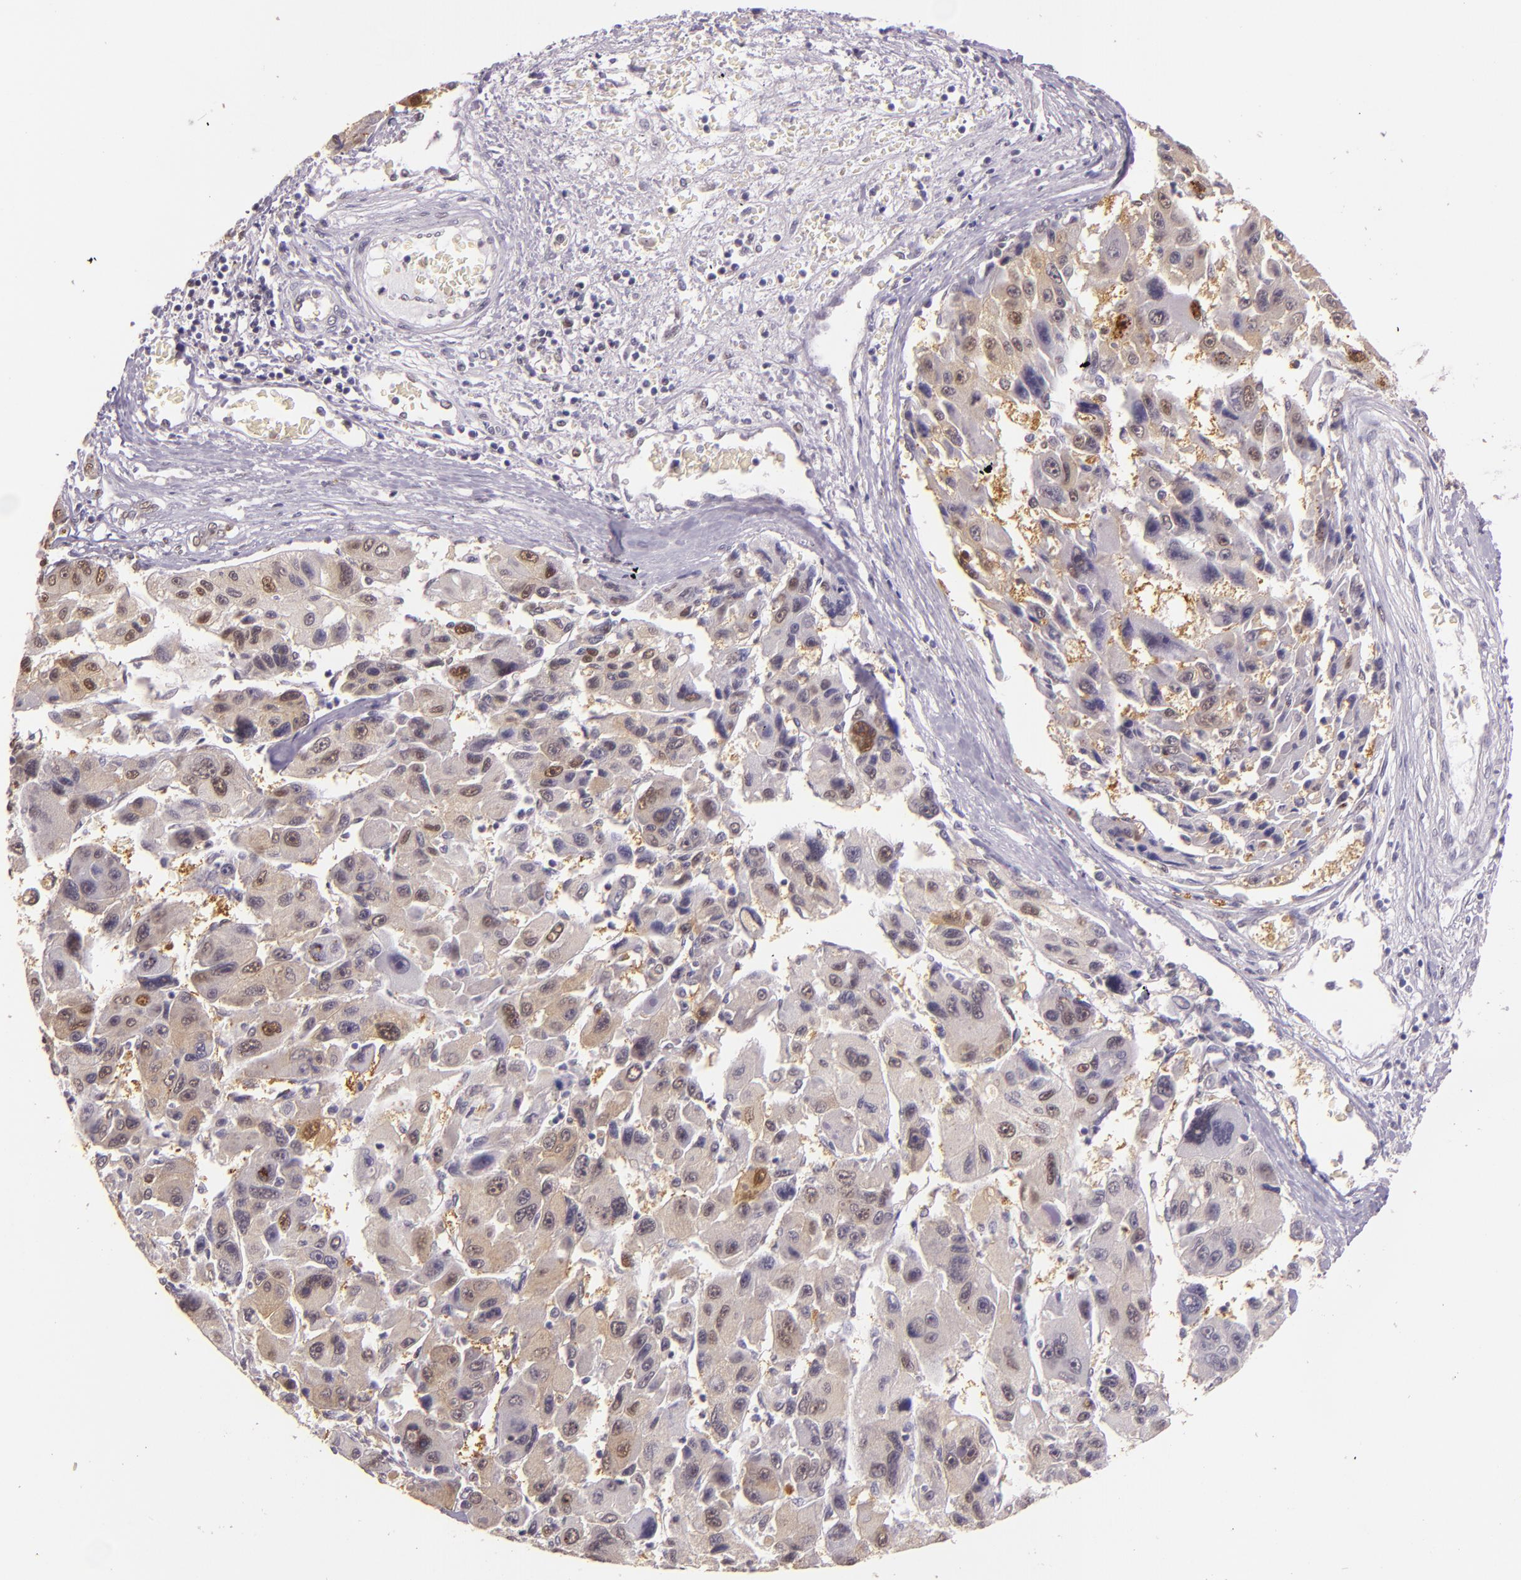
{"staining": {"intensity": "weak", "quantity": "<25%", "location": "cytoplasmic/membranous,nuclear"}, "tissue": "liver cancer", "cell_type": "Tumor cells", "image_type": "cancer", "snomed": [{"axis": "morphology", "description": "Carcinoma, Hepatocellular, NOS"}, {"axis": "topography", "description": "Liver"}], "caption": "Immunohistochemistry (IHC) photomicrograph of human liver cancer (hepatocellular carcinoma) stained for a protein (brown), which displays no staining in tumor cells. The staining is performed using DAB (3,3'-diaminobenzidine) brown chromogen with nuclei counter-stained in using hematoxylin.", "gene": "HSPA8", "patient": {"sex": "male", "age": 64}}